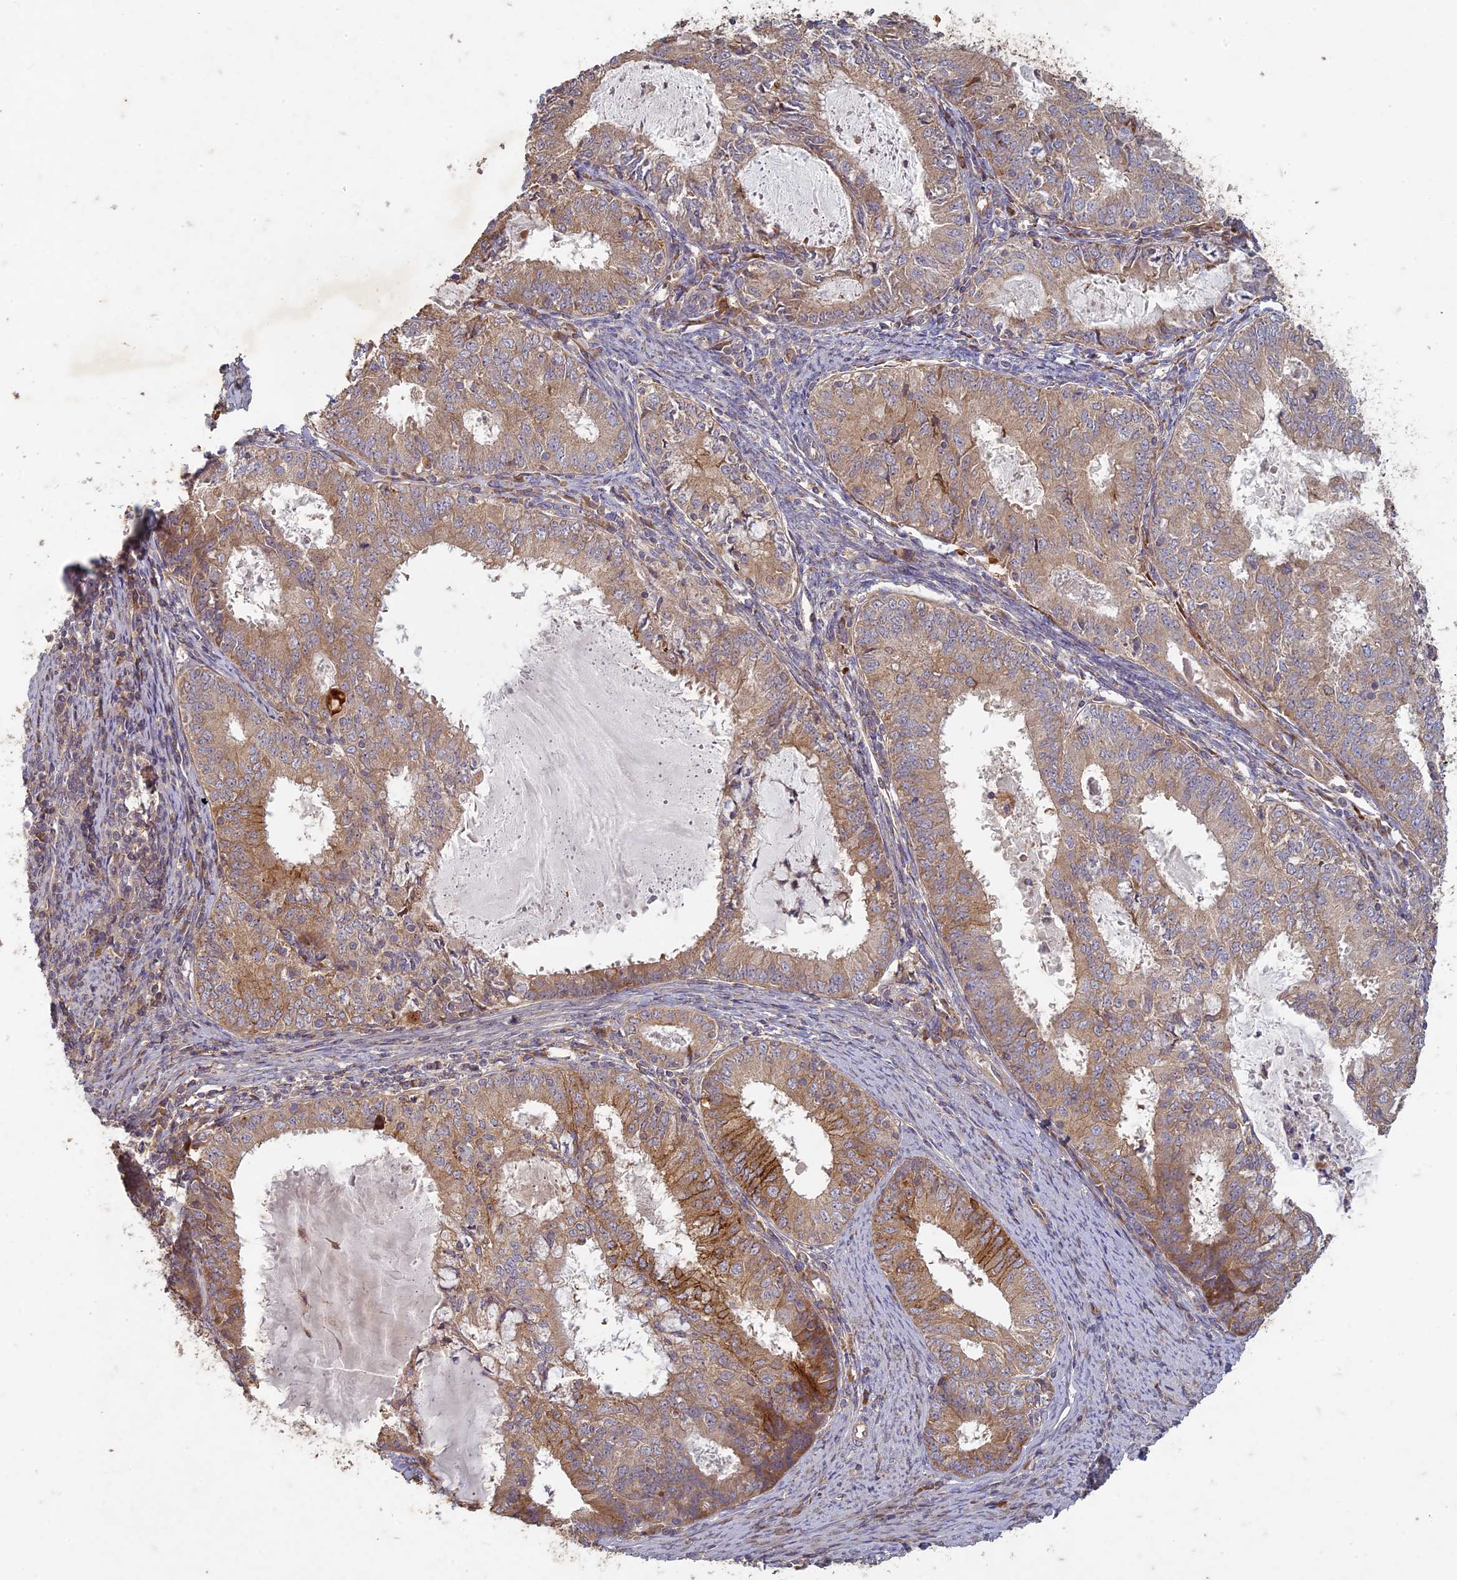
{"staining": {"intensity": "moderate", "quantity": ">75%", "location": "cytoplasmic/membranous"}, "tissue": "endometrial cancer", "cell_type": "Tumor cells", "image_type": "cancer", "snomed": [{"axis": "morphology", "description": "Adenocarcinoma, NOS"}, {"axis": "topography", "description": "Endometrium"}], "caption": "Protein expression analysis of adenocarcinoma (endometrial) reveals moderate cytoplasmic/membranous expression in approximately >75% of tumor cells.", "gene": "TCF25", "patient": {"sex": "female", "age": 57}}